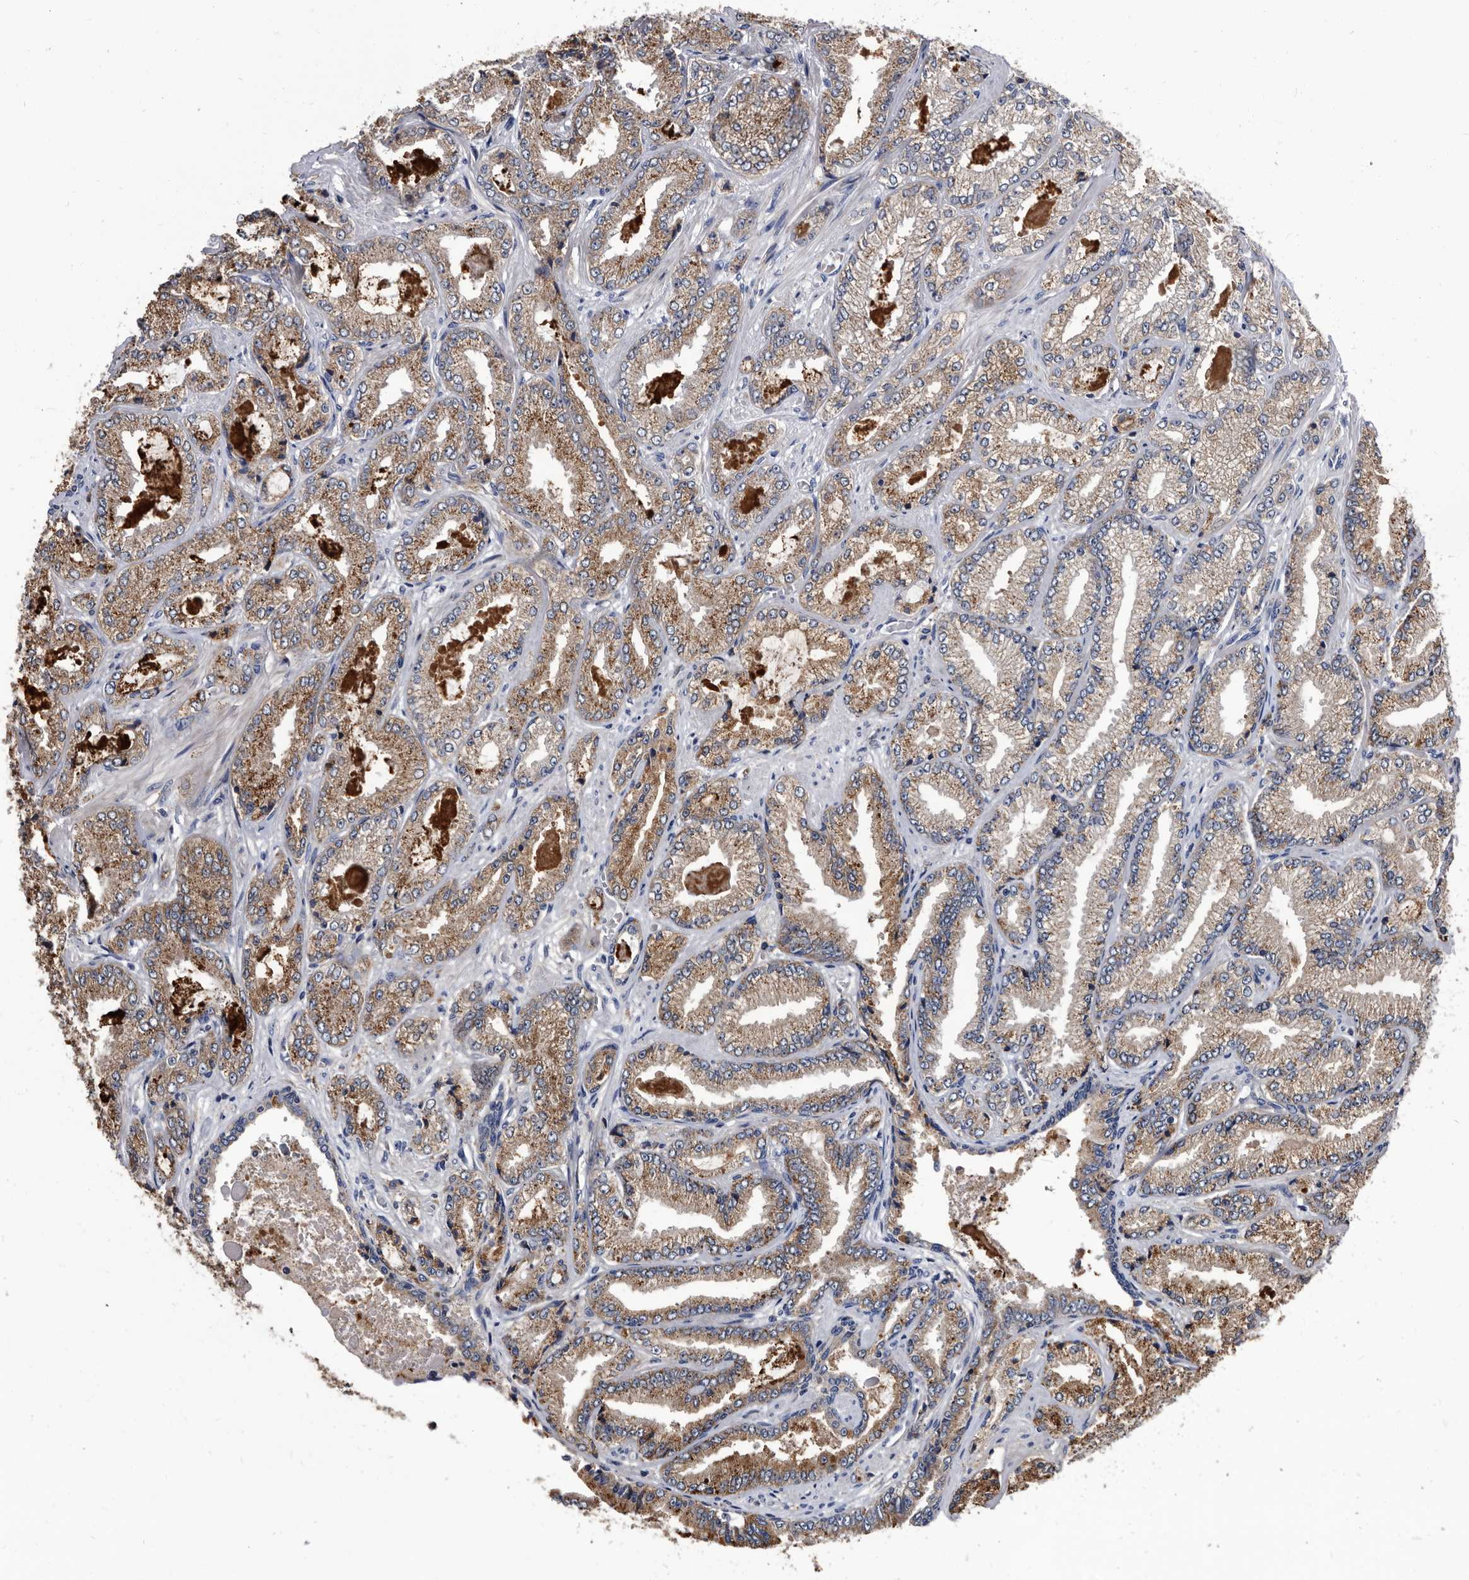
{"staining": {"intensity": "moderate", "quantity": ">75%", "location": "cytoplasmic/membranous"}, "tissue": "prostate cancer", "cell_type": "Tumor cells", "image_type": "cancer", "snomed": [{"axis": "morphology", "description": "Adenocarcinoma, High grade"}, {"axis": "topography", "description": "Prostate"}], "caption": "The image demonstrates staining of prostate cancer, revealing moderate cytoplasmic/membranous protein positivity (brown color) within tumor cells. Immunohistochemistry stains the protein in brown and the nuclei are stained blue.", "gene": "DTNBP1", "patient": {"sex": "male", "age": 71}}